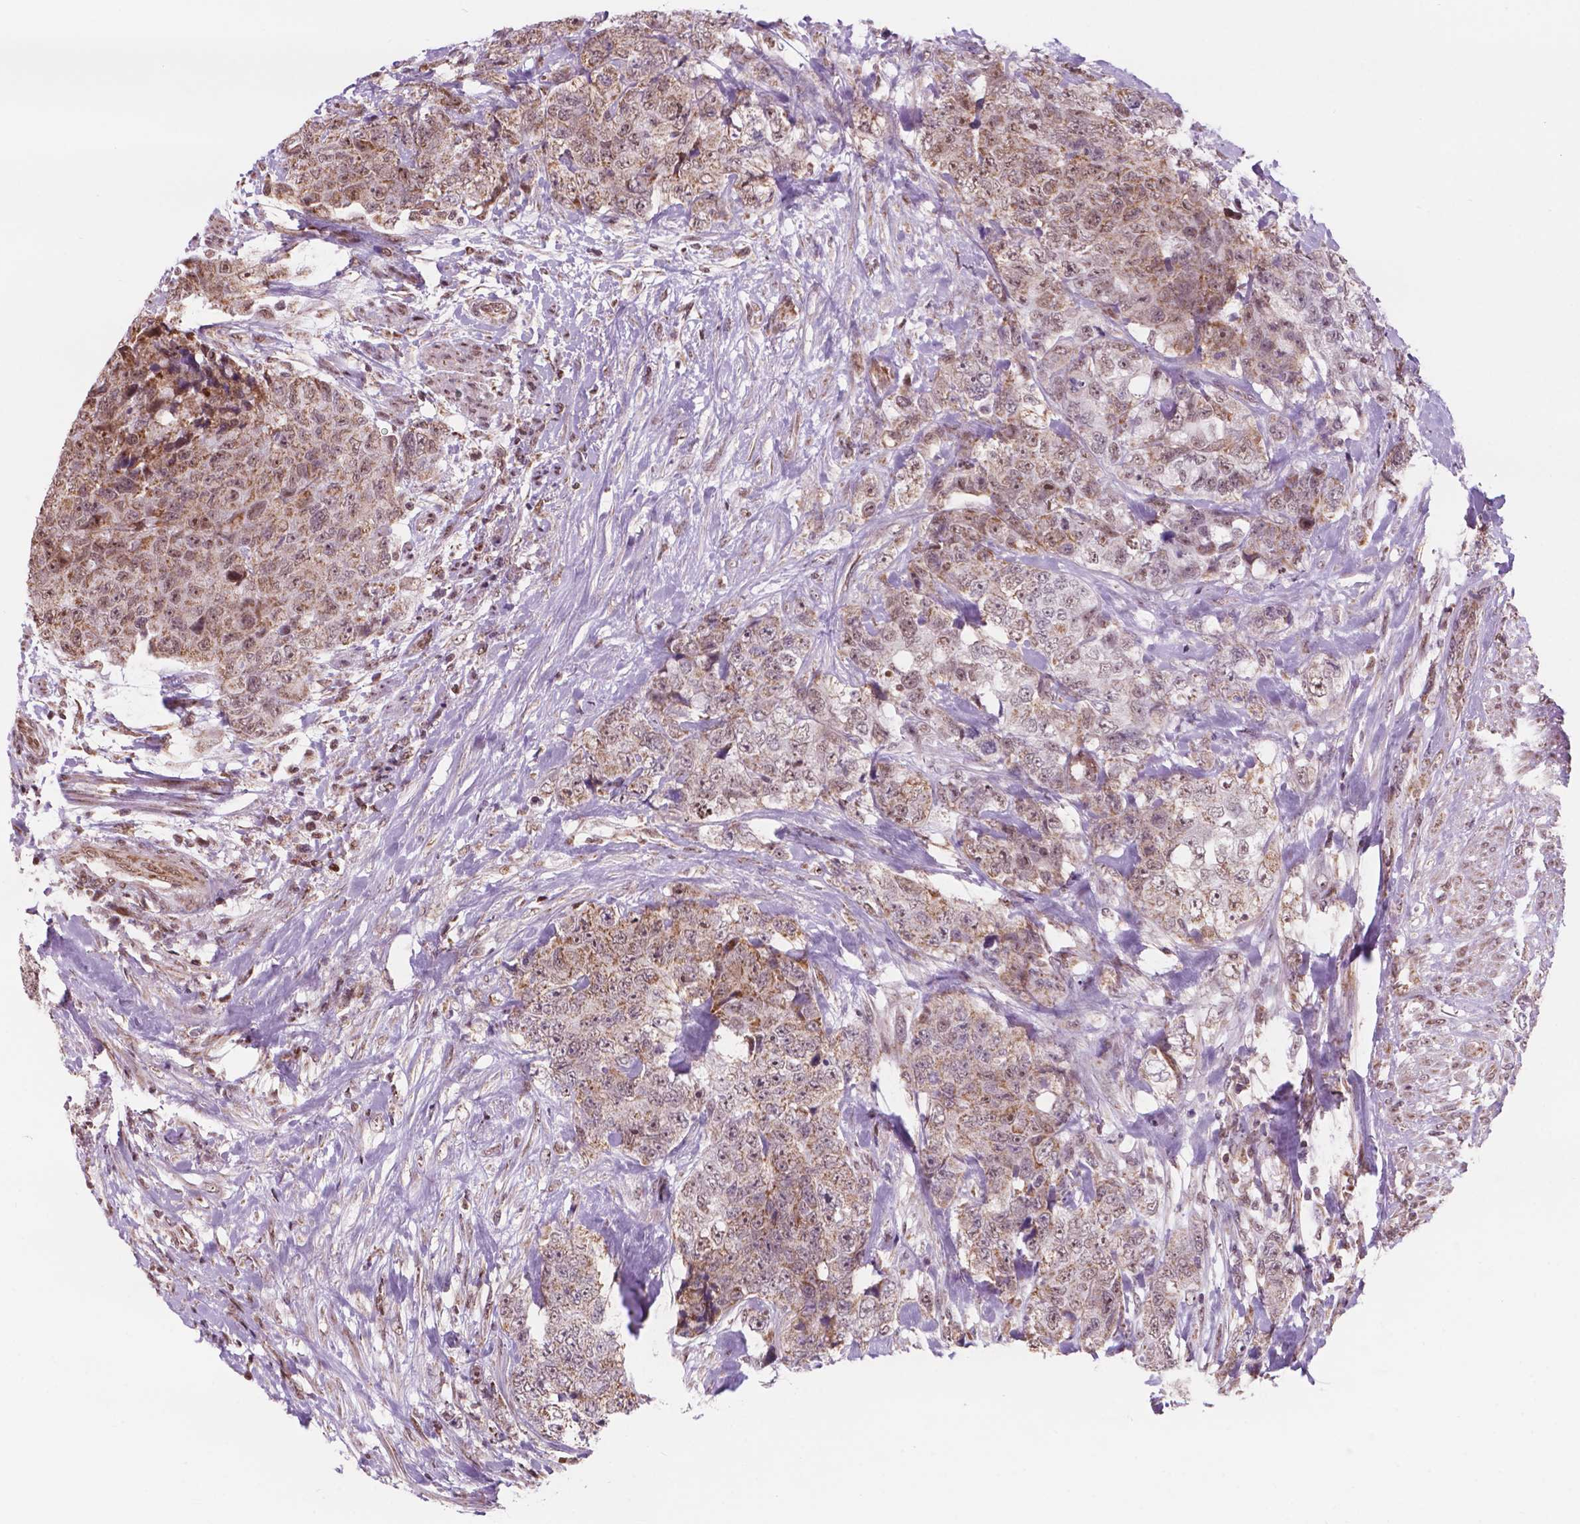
{"staining": {"intensity": "moderate", "quantity": ">75%", "location": "cytoplasmic/membranous"}, "tissue": "urothelial cancer", "cell_type": "Tumor cells", "image_type": "cancer", "snomed": [{"axis": "morphology", "description": "Urothelial carcinoma, High grade"}, {"axis": "topography", "description": "Urinary bladder"}], "caption": "An immunohistochemistry (IHC) micrograph of neoplastic tissue is shown. Protein staining in brown shows moderate cytoplasmic/membranous positivity in urothelial carcinoma (high-grade) within tumor cells.", "gene": "NDUFA10", "patient": {"sex": "female", "age": 78}}